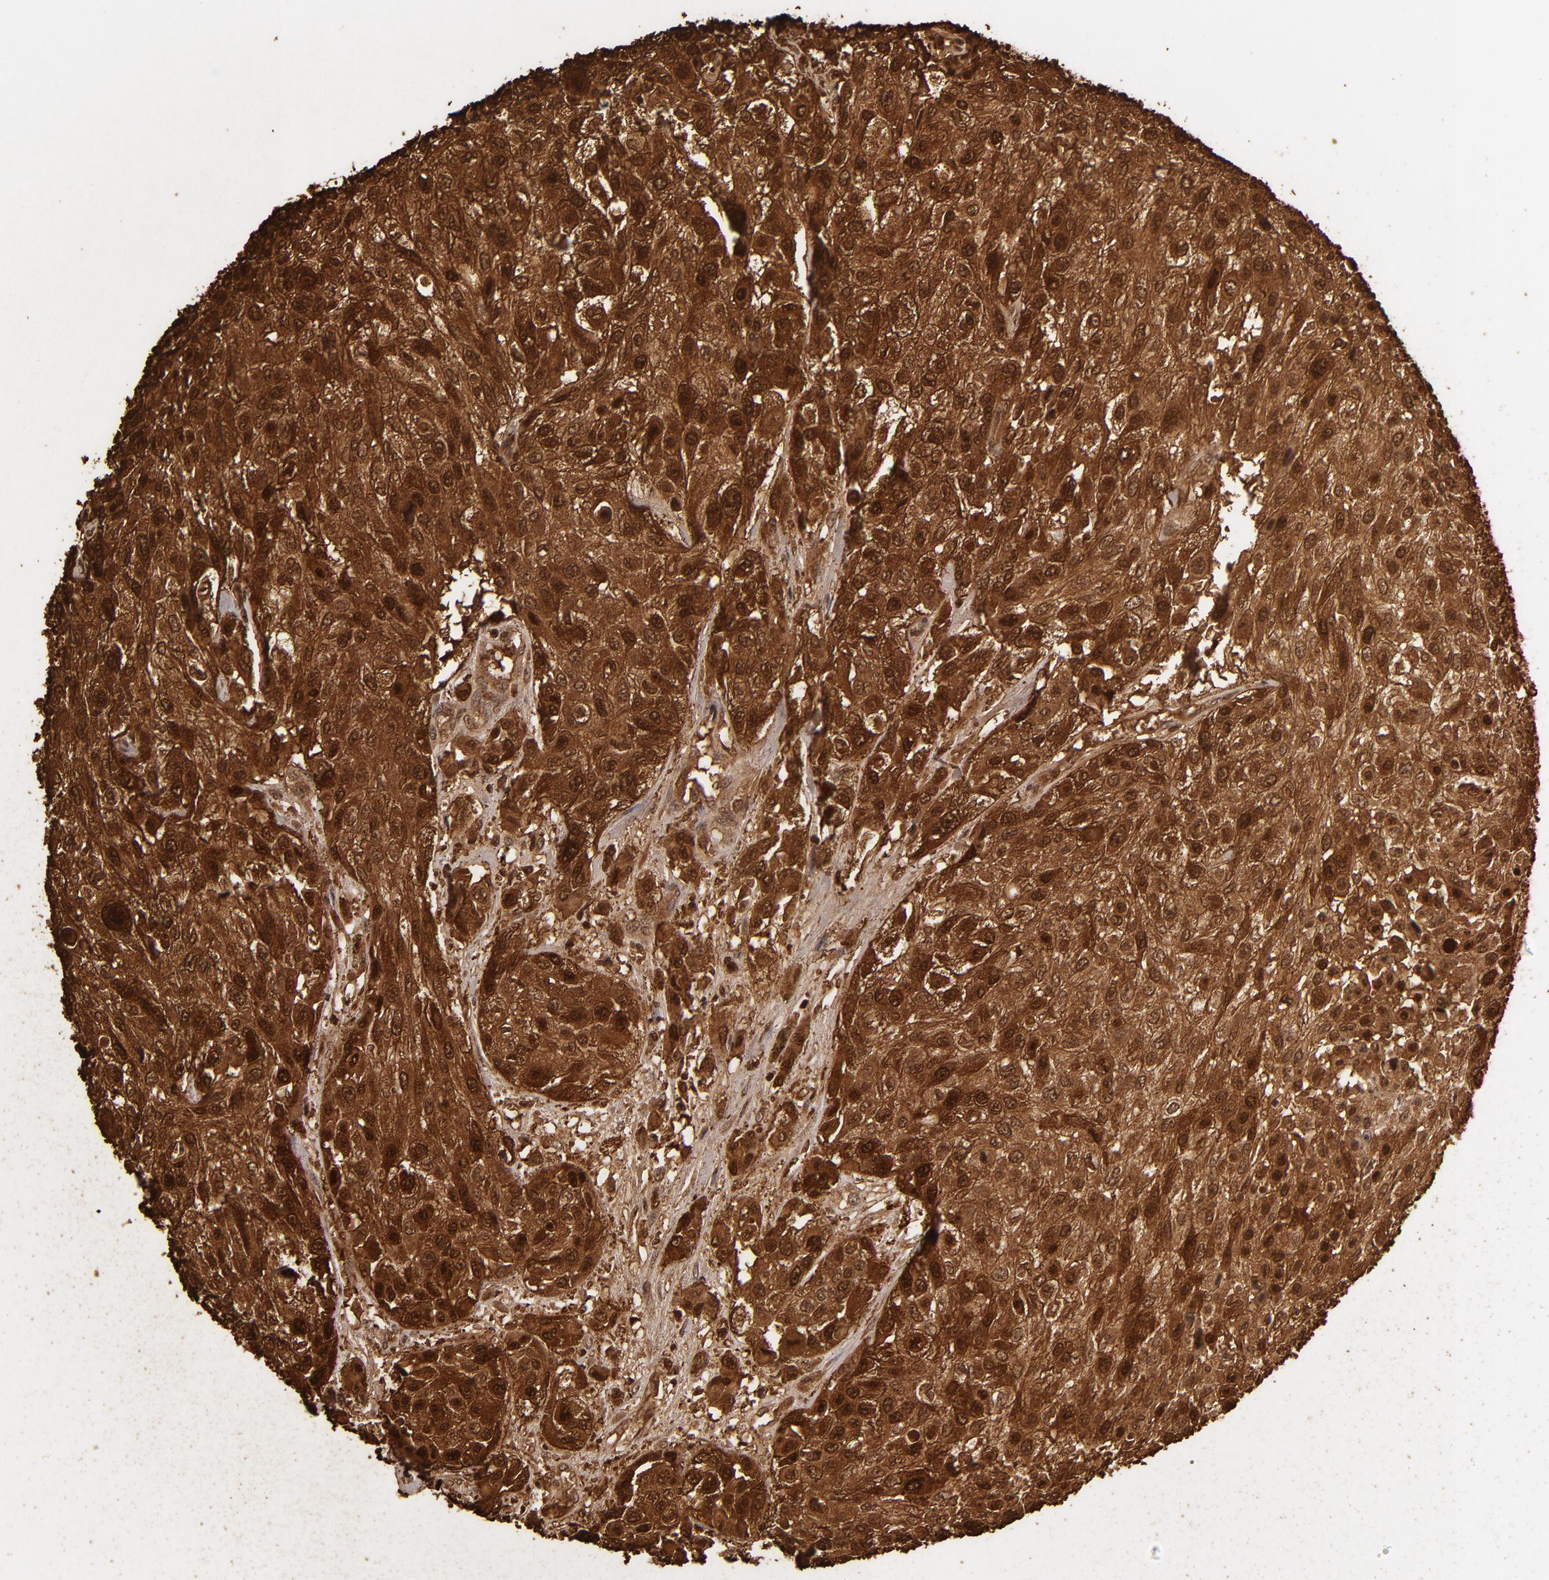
{"staining": {"intensity": "strong", "quantity": ">75%", "location": "cytoplasmic/membranous,nuclear"}, "tissue": "urothelial cancer", "cell_type": "Tumor cells", "image_type": "cancer", "snomed": [{"axis": "morphology", "description": "Urothelial carcinoma, High grade"}, {"axis": "topography", "description": "Urinary bladder"}], "caption": "Protein analysis of high-grade urothelial carcinoma tissue displays strong cytoplasmic/membranous and nuclear expression in approximately >75% of tumor cells.", "gene": "S100A2", "patient": {"sex": "male", "age": 57}}